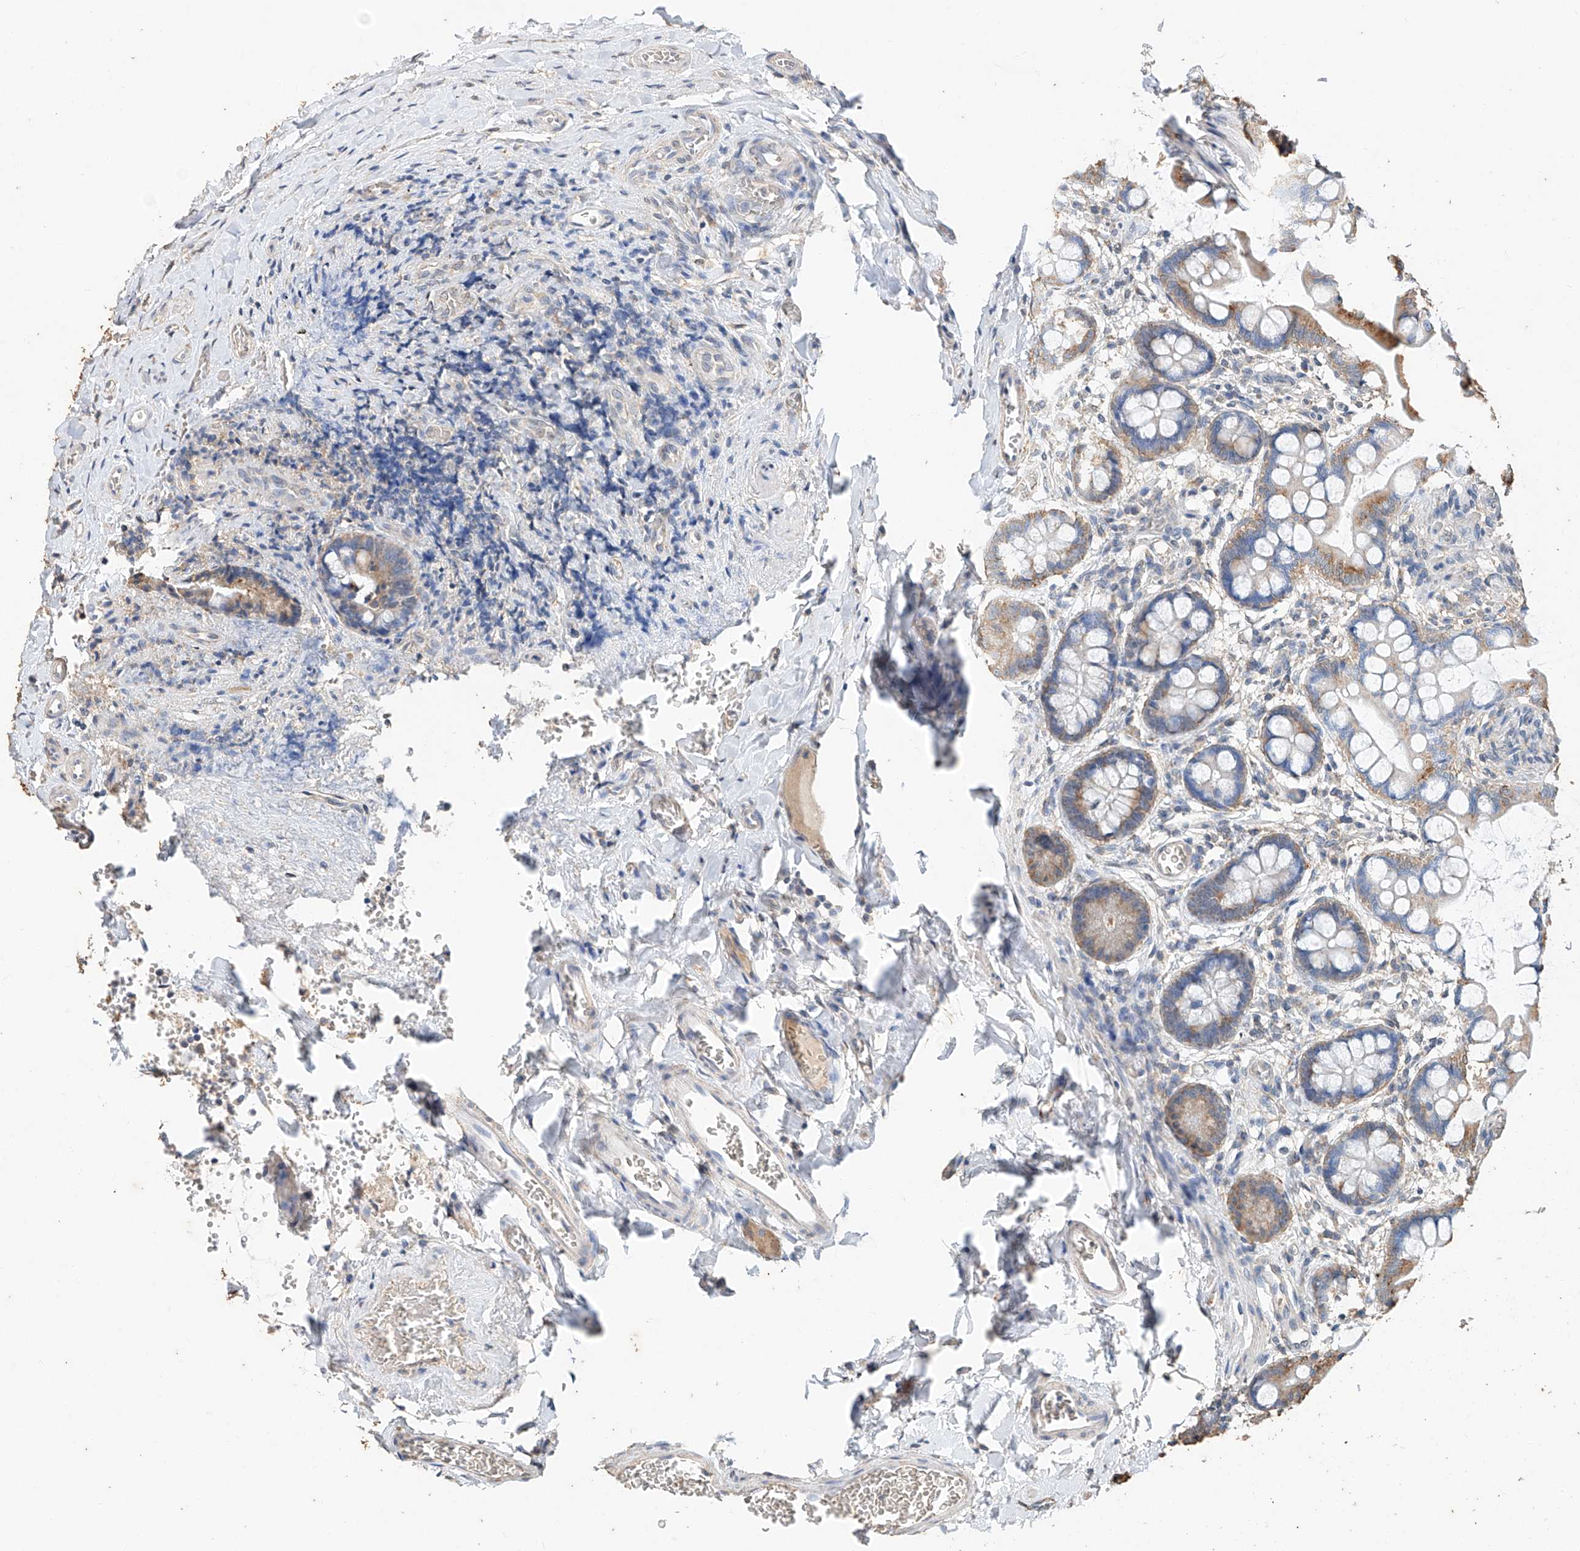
{"staining": {"intensity": "moderate", "quantity": "25%-75%", "location": "cytoplasmic/membranous"}, "tissue": "small intestine", "cell_type": "Glandular cells", "image_type": "normal", "snomed": [{"axis": "morphology", "description": "Normal tissue, NOS"}, {"axis": "topography", "description": "Small intestine"}], "caption": "About 25%-75% of glandular cells in normal human small intestine demonstrate moderate cytoplasmic/membranous protein staining as visualized by brown immunohistochemical staining.", "gene": "CERS4", "patient": {"sex": "male", "age": 52}}